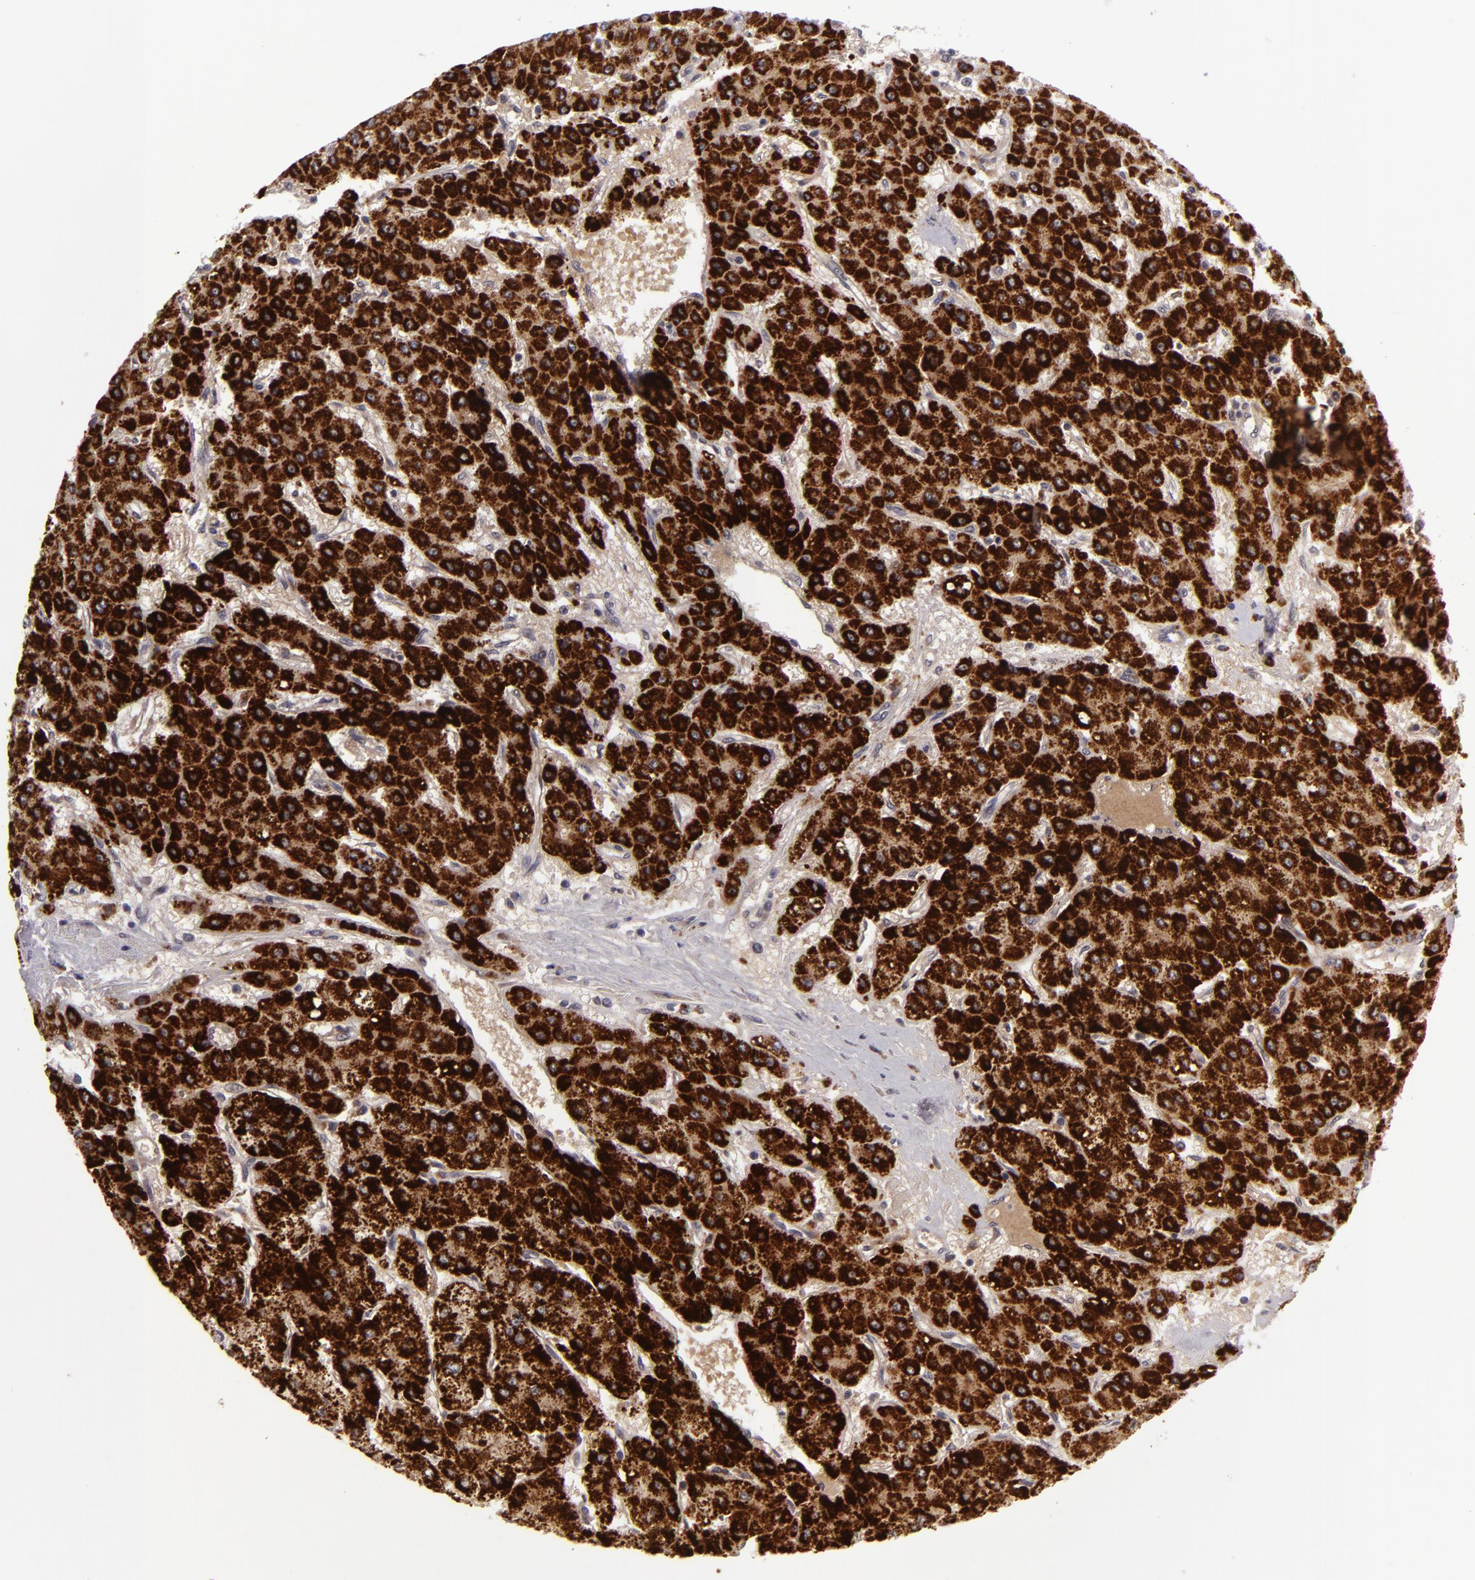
{"staining": {"intensity": "strong", "quantity": ">75%", "location": "cytoplasmic/membranous"}, "tissue": "liver cancer", "cell_type": "Tumor cells", "image_type": "cancer", "snomed": [{"axis": "morphology", "description": "Carcinoma, Hepatocellular, NOS"}, {"axis": "topography", "description": "Liver"}], "caption": "Protein expression analysis of liver cancer (hepatocellular carcinoma) shows strong cytoplasmic/membranous positivity in about >75% of tumor cells.", "gene": "CASP8", "patient": {"sex": "female", "age": 52}}